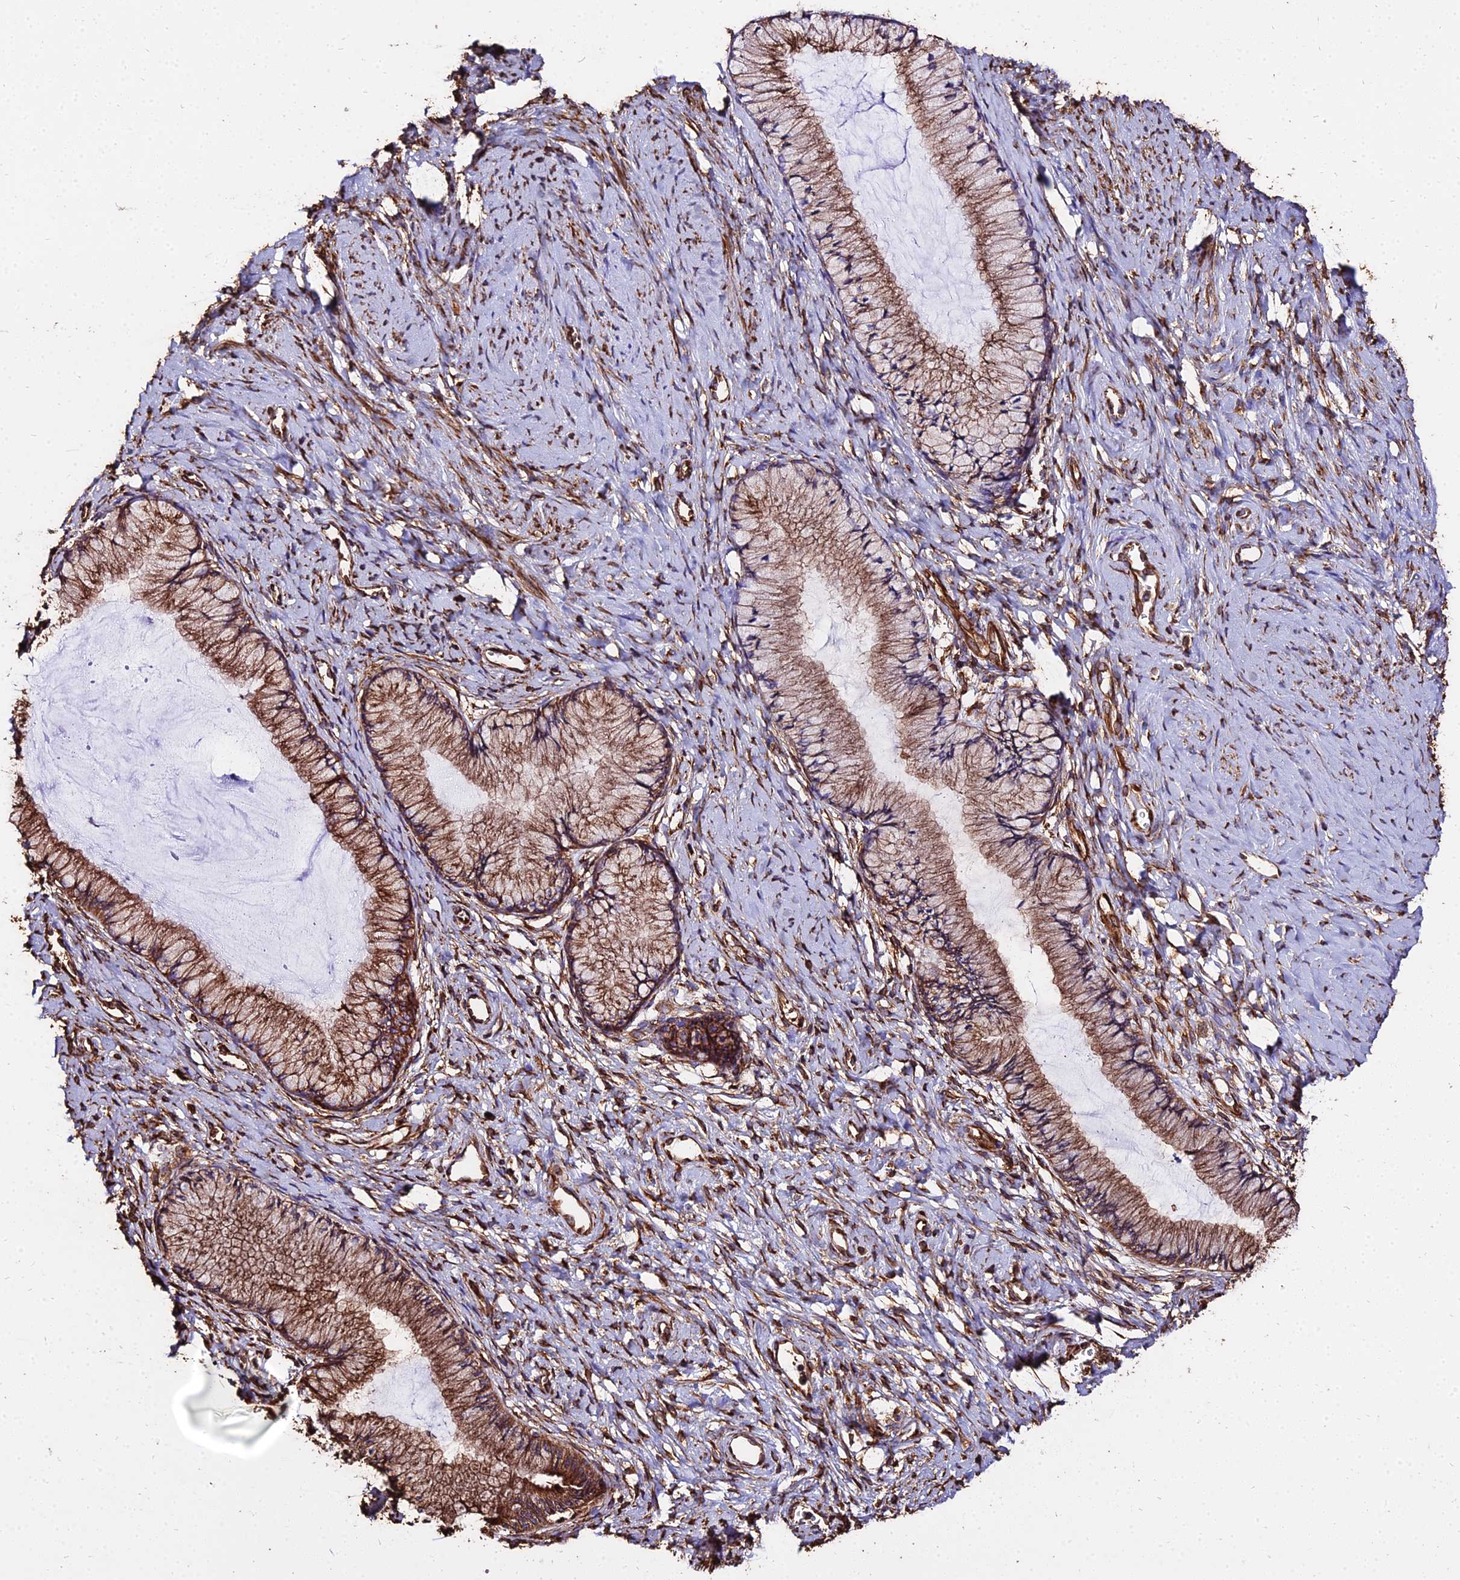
{"staining": {"intensity": "strong", "quantity": ">75%", "location": "cytoplasmic/membranous"}, "tissue": "cervix", "cell_type": "Glandular cells", "image_type": "normal", "snomed": [{"axis": "morphology", "description": "Normal tissue, NOS"}, {"axis": "topography", "description": "Cervix"}], "caption": "Protein expression analysis of unremarkable human cervix reveals strong cytoplasmic/membranous positivity in approximately >75% of glandular cells.", "gene": "TUBA1A", "patient": {"sex": "female", "age": 42}}